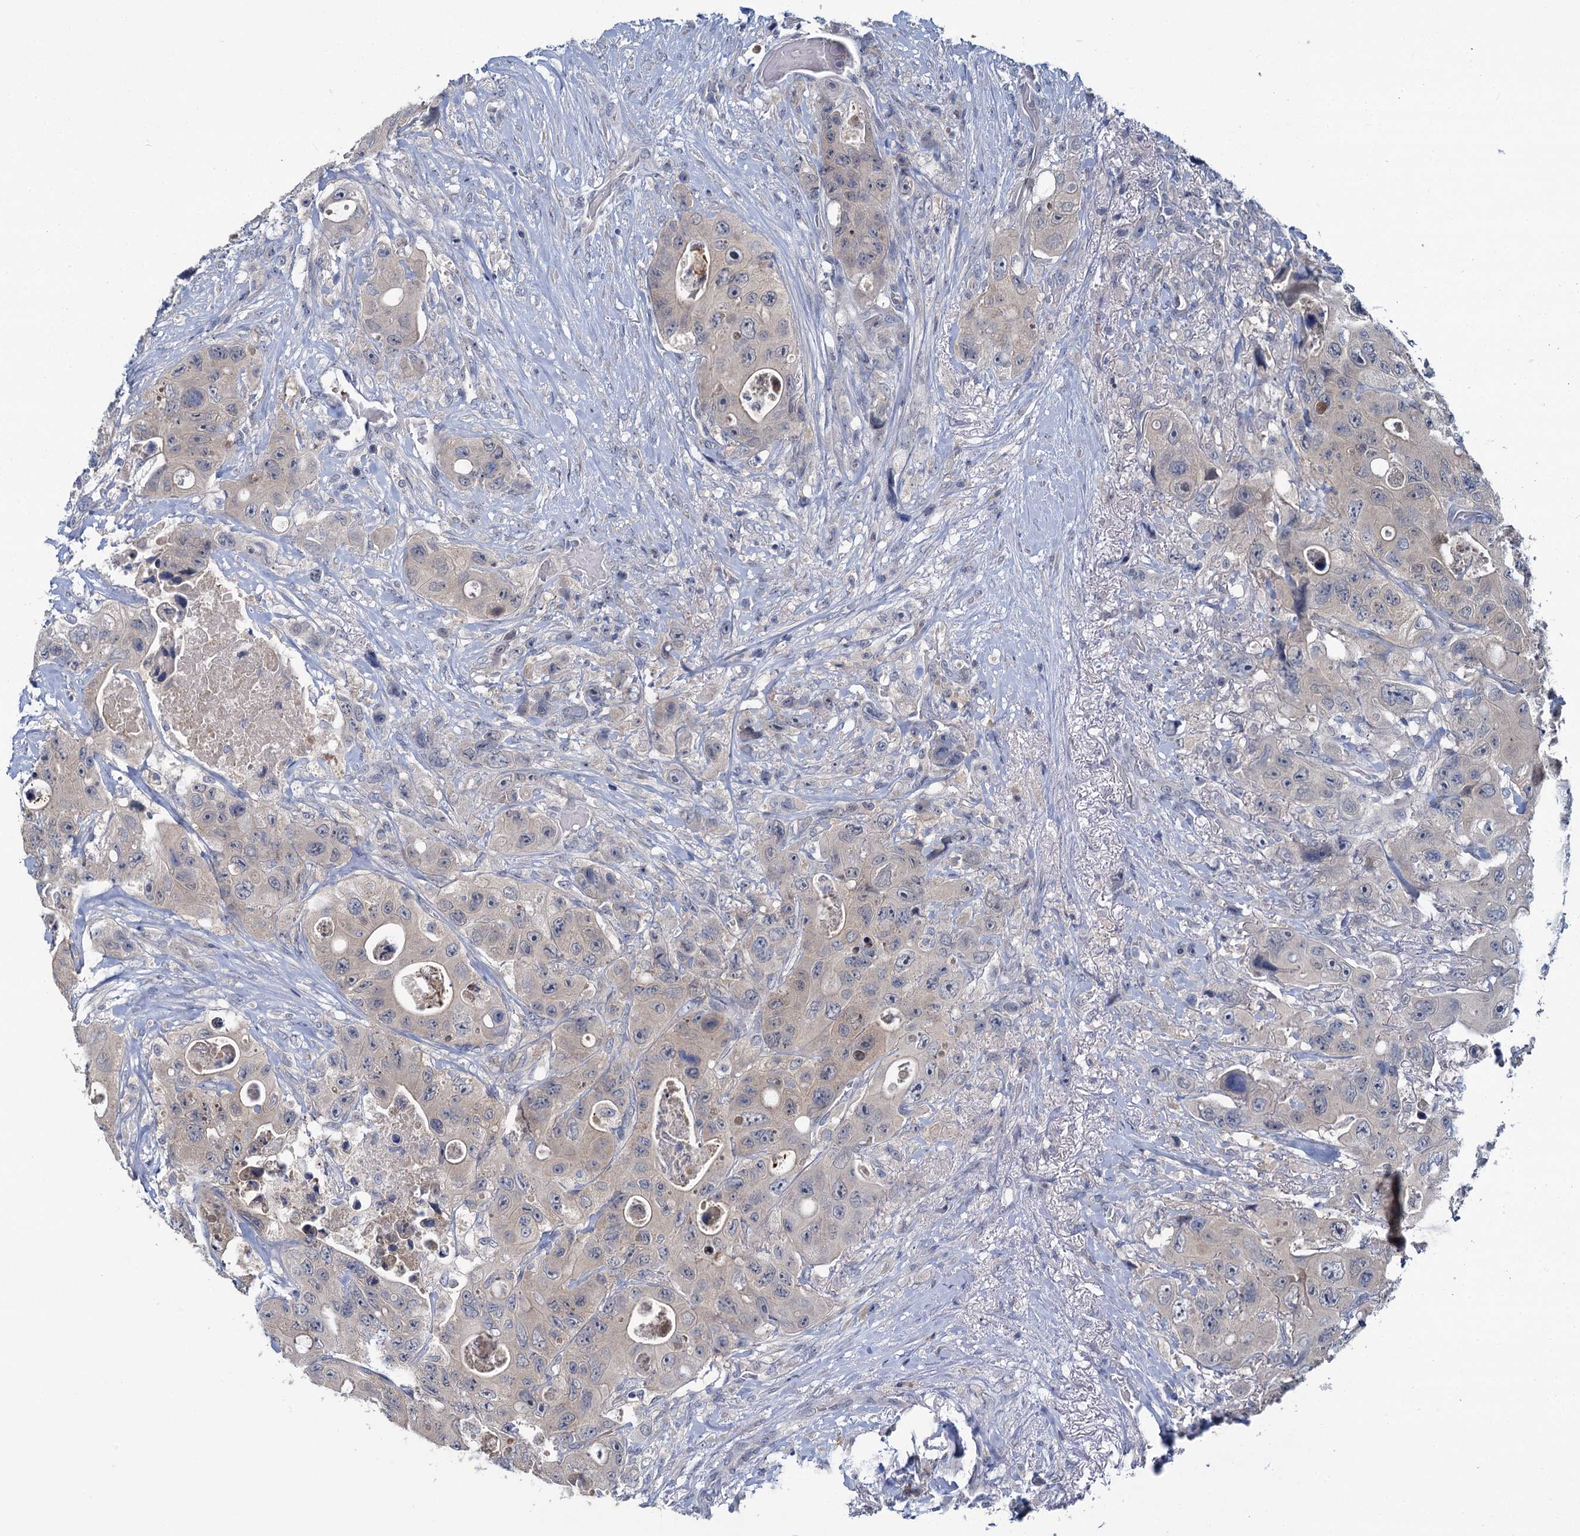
{"staining": {"intensity": "negative", "quantity": "none", "location": "none"}, "tissue": "colorectal cancer", "cell_type": "Tumor cells", "image_type": "cancer", "snomed": [{"axis": "morphology", "description": "Adenocarcinoma, NOS"}, {"axis": "topography", "description": "Colon"}], "caption": "IHC photomicrograph of neoplastic tissue: human colorectal cancer (adenocarcinoma) stained with DAB (3,3'-diaminobenzidine) exhibits no significant protein staining in tumor cells. The staining is performed using DAB (3,3'-diaminobenzidine) brown chromogen with nuclei counter-stained in using hematoxylin.", "gene": "ANKRD42", "patient": {"sex": "female", "age": 46}}